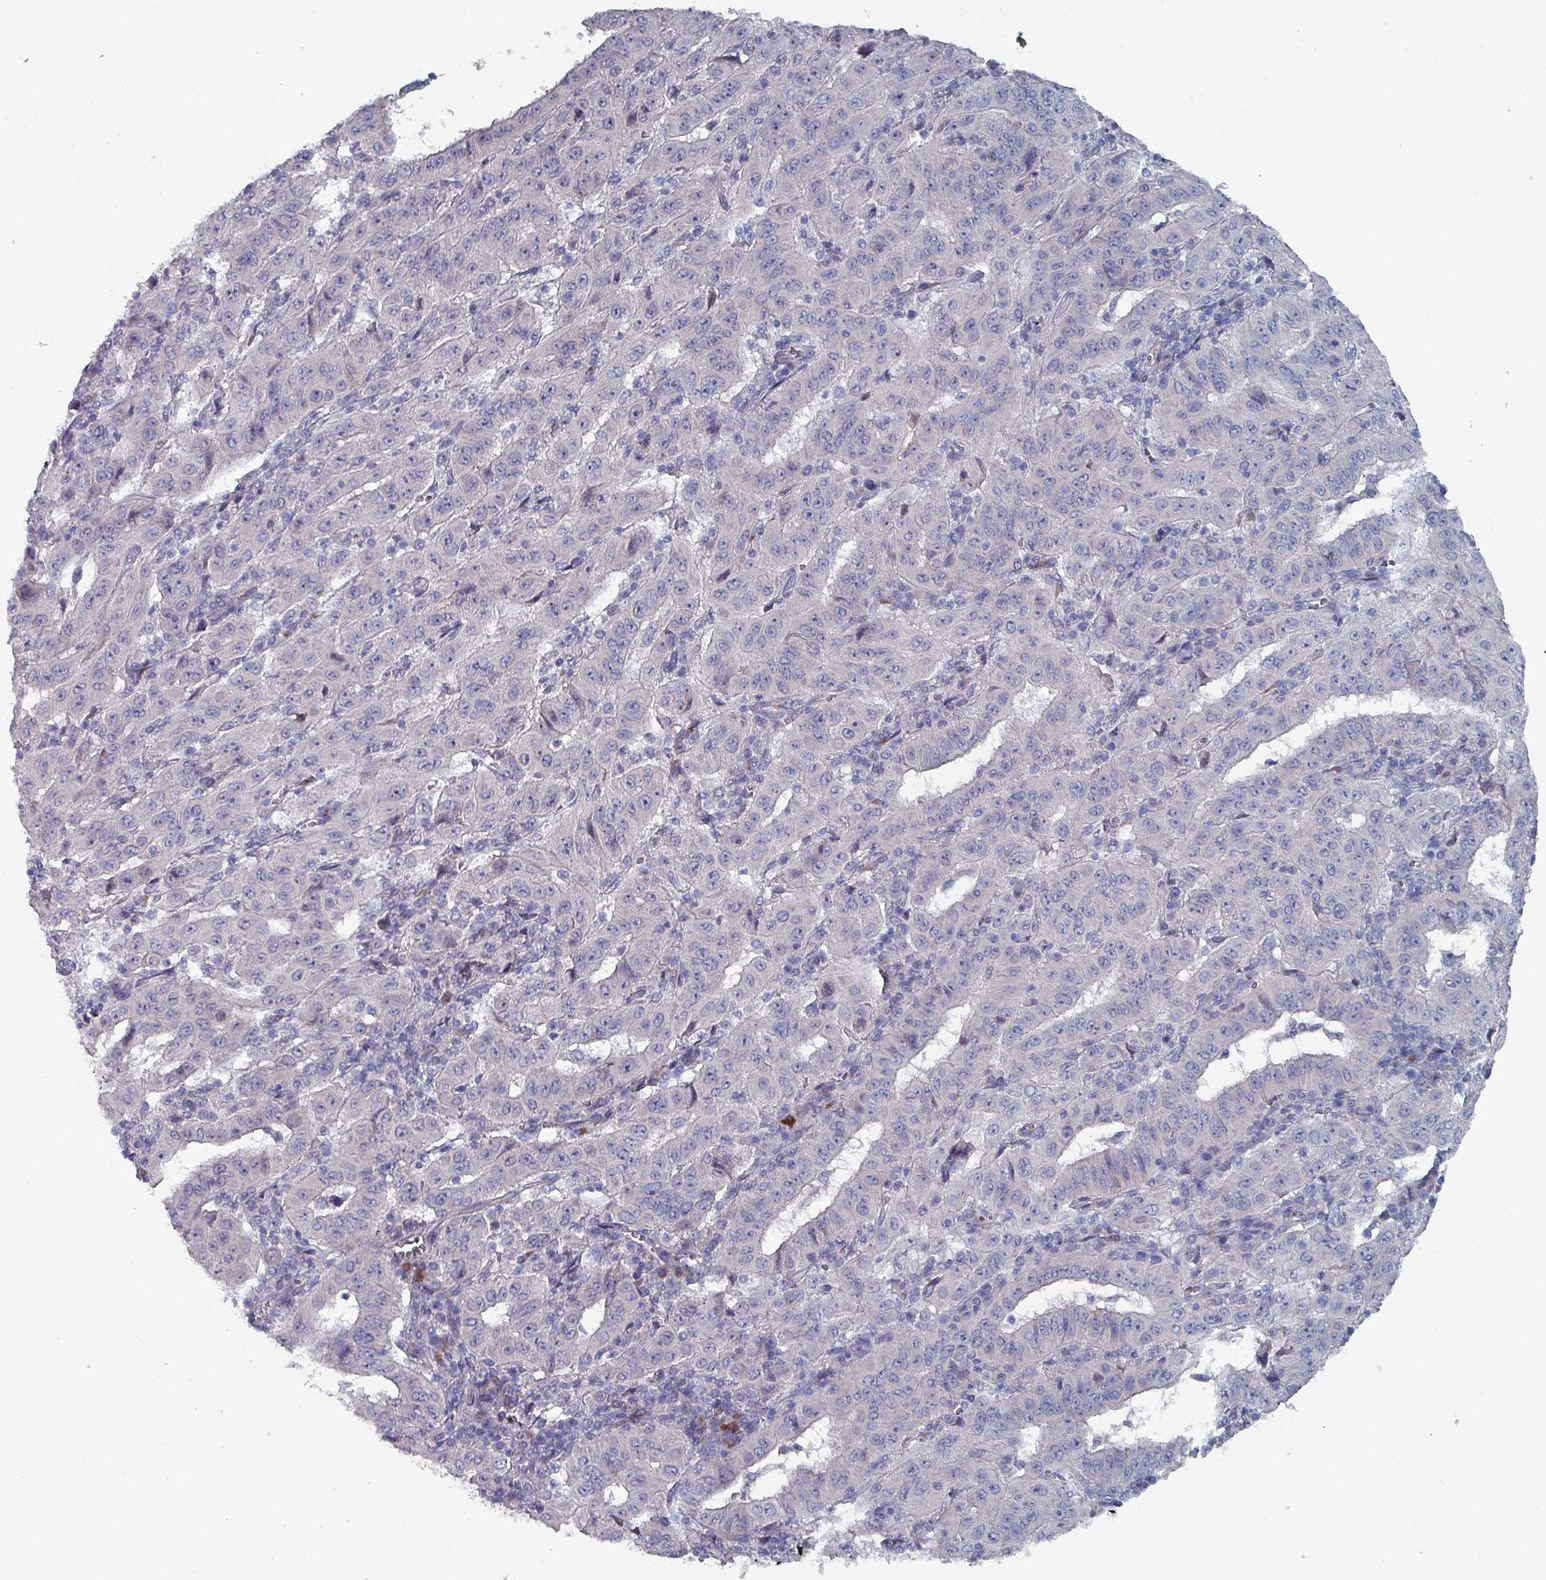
{"staining": {"intensity": "negative", "quantity": "none", "location": "none"}, "tissue": "pancreatic cancer", "cell_type": "Tumor cells", "image_type": "cancer", "snomed": [{"axis": "morphology", "description": "Adenocarcinoma, NOS"}, {"axis": "topography", "description": "Pancreas"}], "caption": "This is a histopathology image of immunohistochemistry (IHC) staining of pancreatic cancer, which shows no staining in tumor cells.", "gene": "DRD5", "patient": {"sex": "male", "age": 63}}